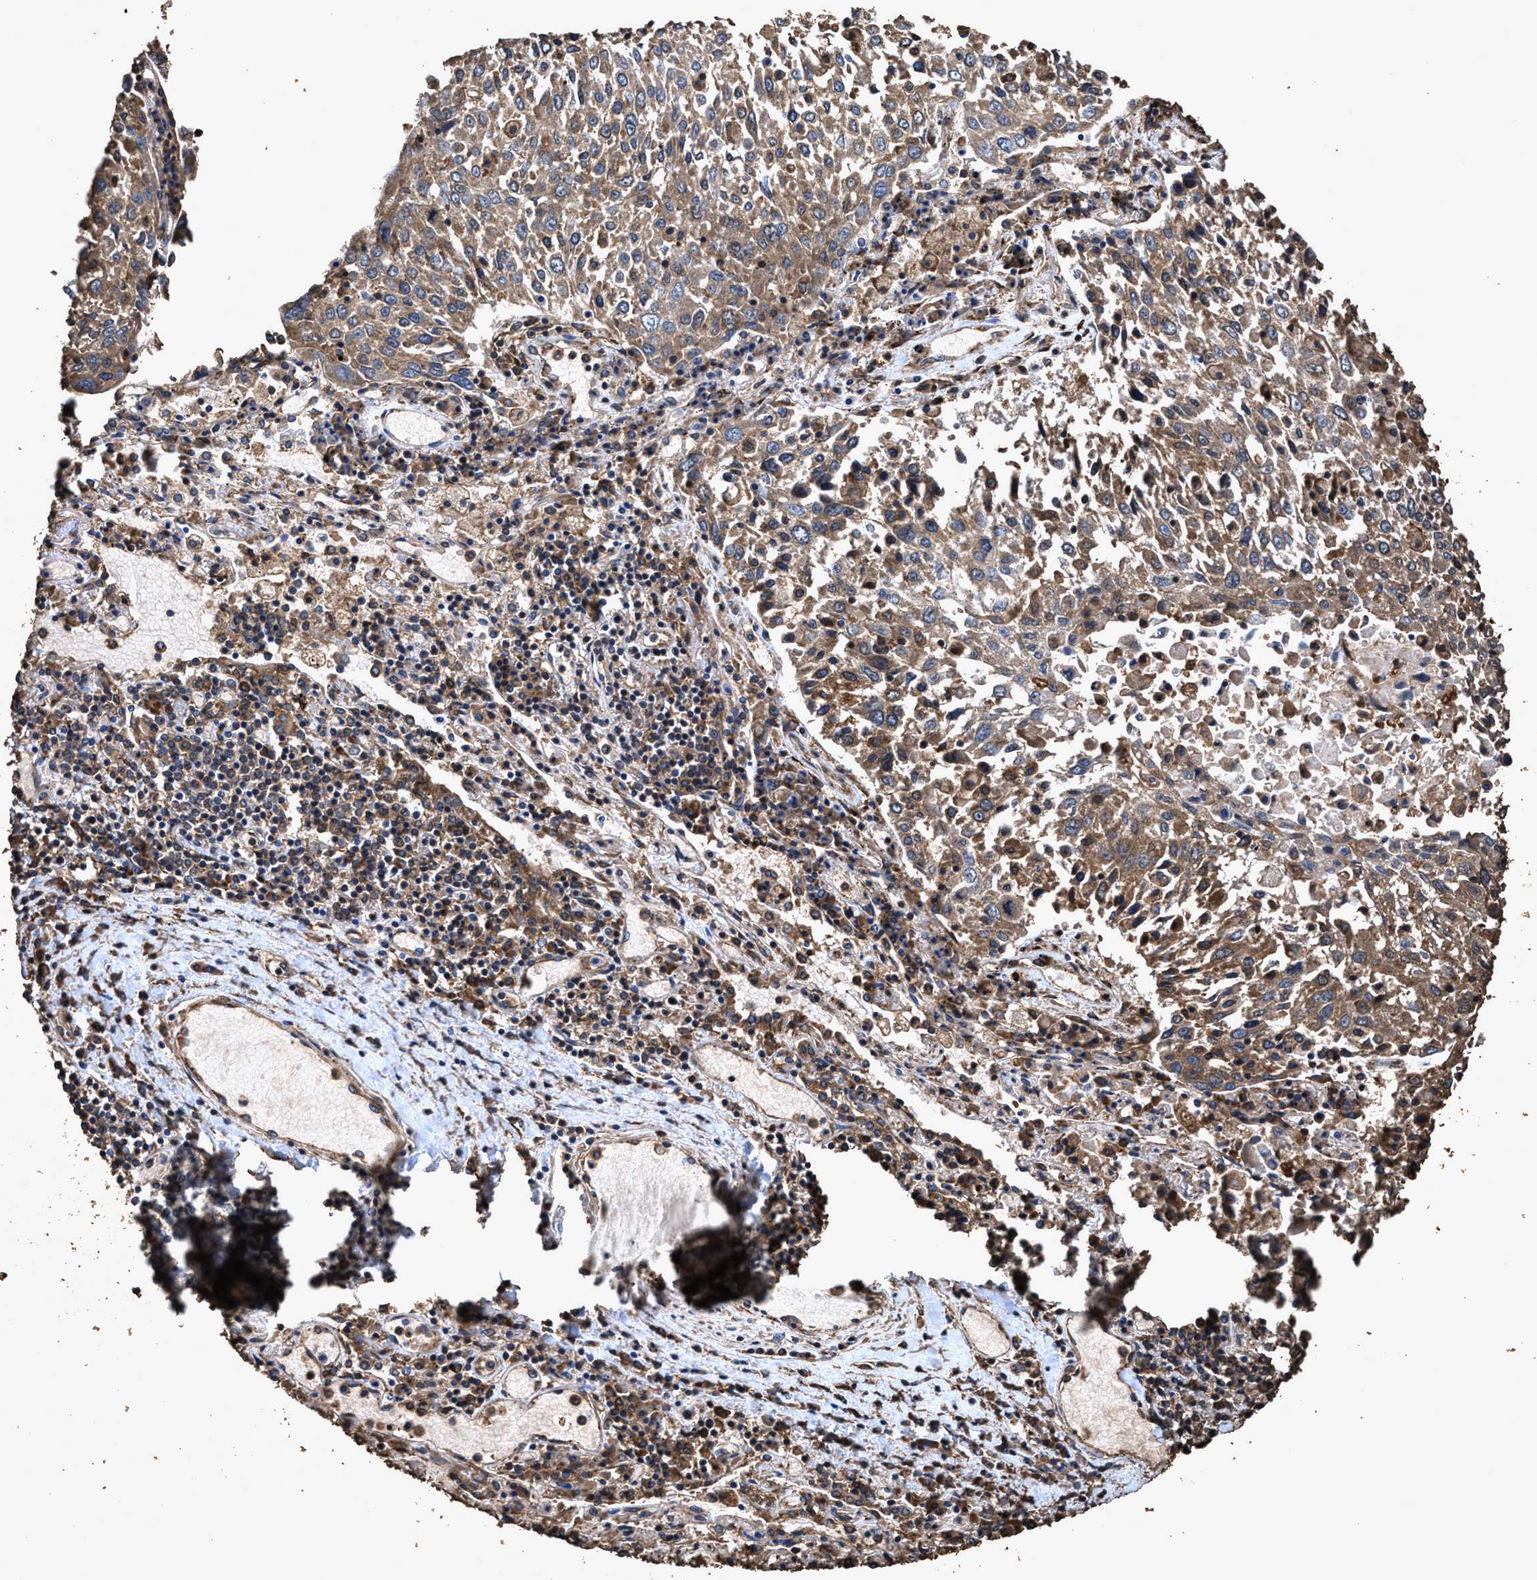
{"staining": {"intensity": "moderate", "quantity": ">75%", "location": "cytoplasmic/membranous"}, "tissue": "lung cancer", "cell_type": "Tumor cells", "image_type": "cancer", "snomed": [{"axis": "morphology", "description": "Squamous cell carcinoma, NOS"}, {"axis": "topography", "description": "Lung"}], "caption": "Immunohistochemical staining of squamous cell carcinoma (lung) exhibits medium levels of moderate cytoplasmic/membranous positivity in about >75% of tumor cells.", "gene": "ZMYND19", "patient": {"sex": "male", "age": 65}}